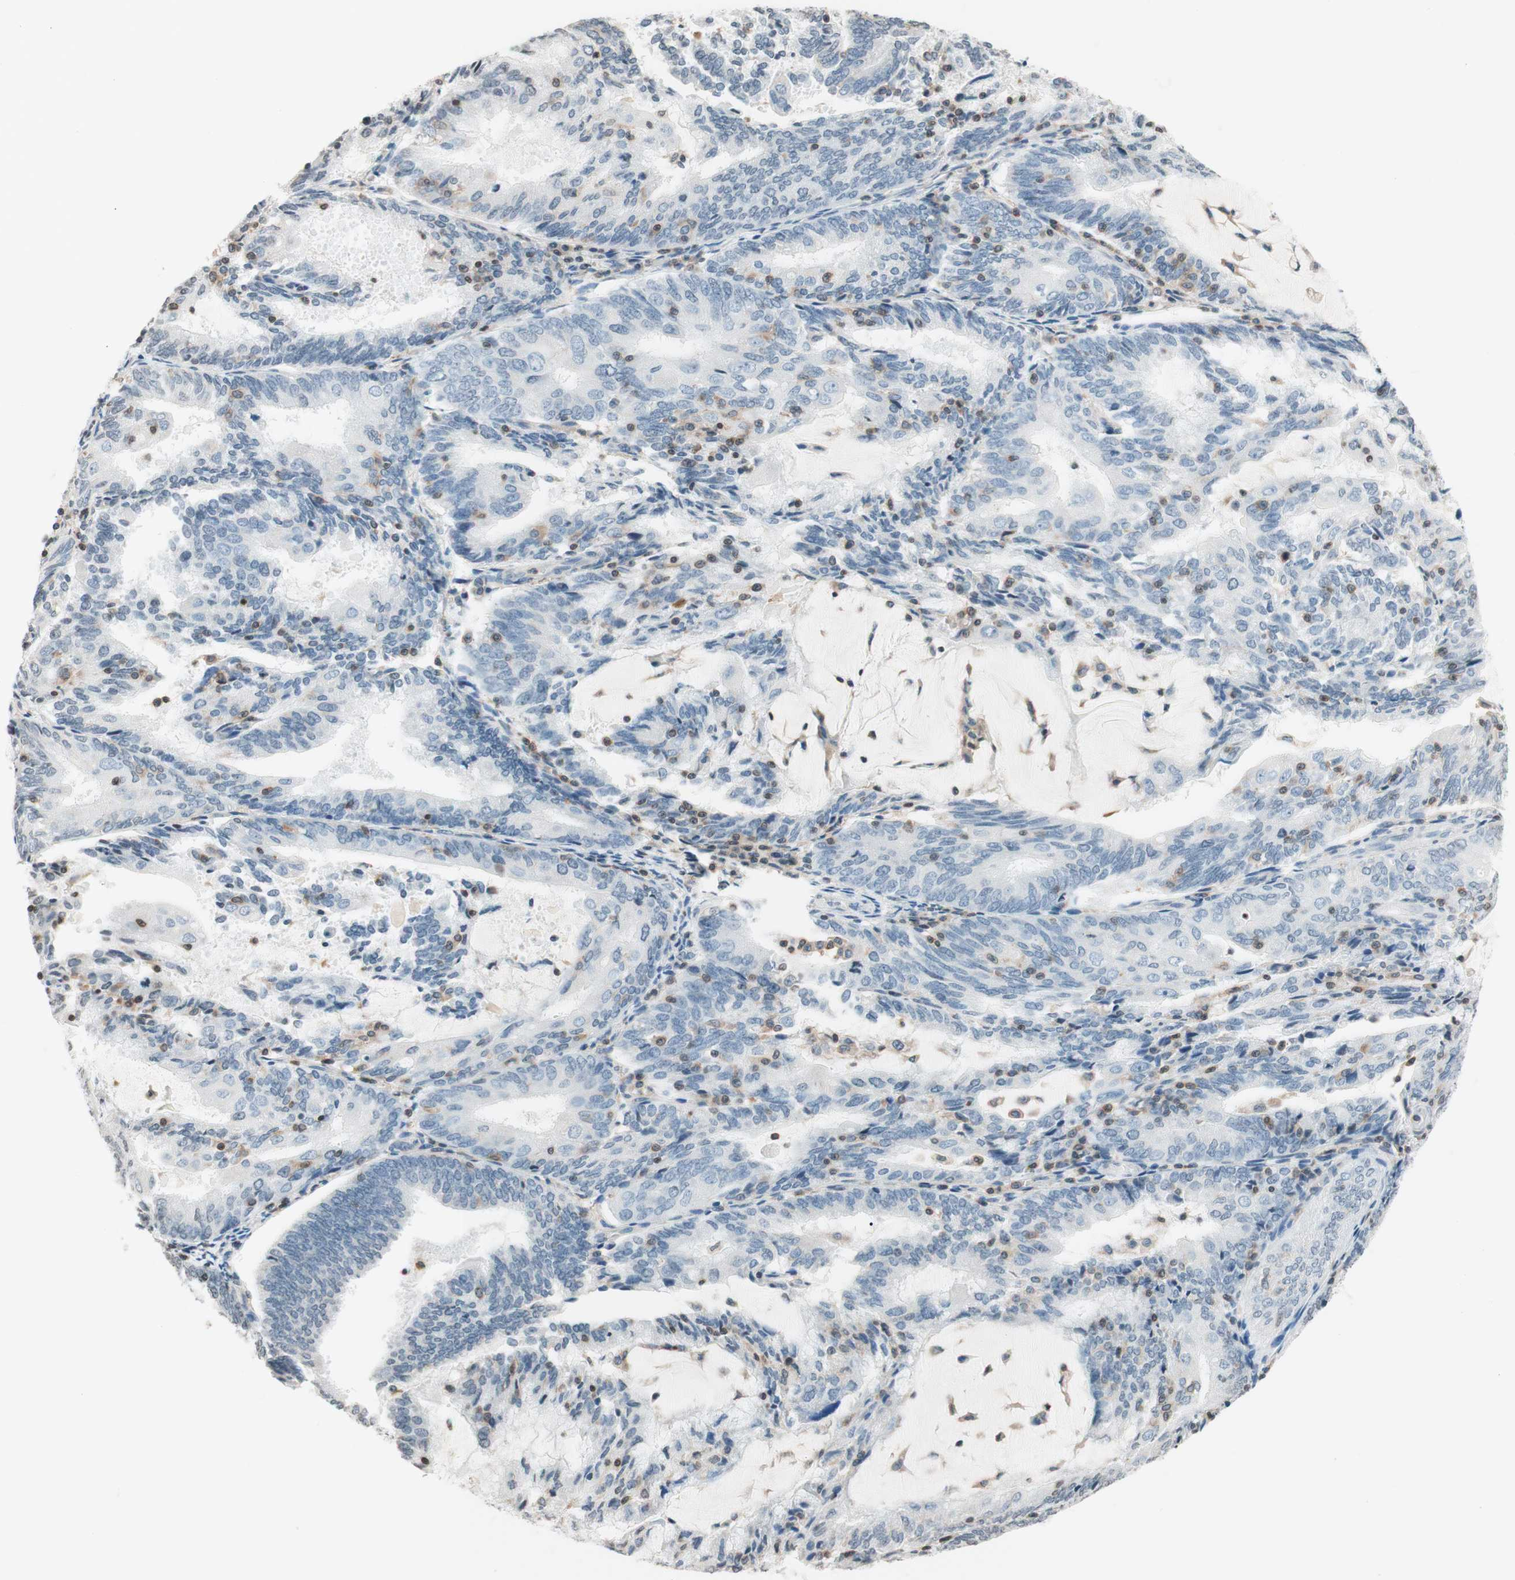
{"staining": {"intensity": "negative", "quantity": "none", "location": "none"}, "tissue": "endometrial cancer", "cell_type": "Tumor cells", "image_type": "cancer", "snomed": [{"axis": "morphology", "description": "Adenocarcinoma, NOS"}, {"axis": "topography", "description": "Endometrium"}], "caption": "Endometrial cancer (adenocarcinoma) stained for a protein using IHC shows no staining tumor cells.", "gene": "WIPF1", "patient": {"sex": "female", "age": 81}}